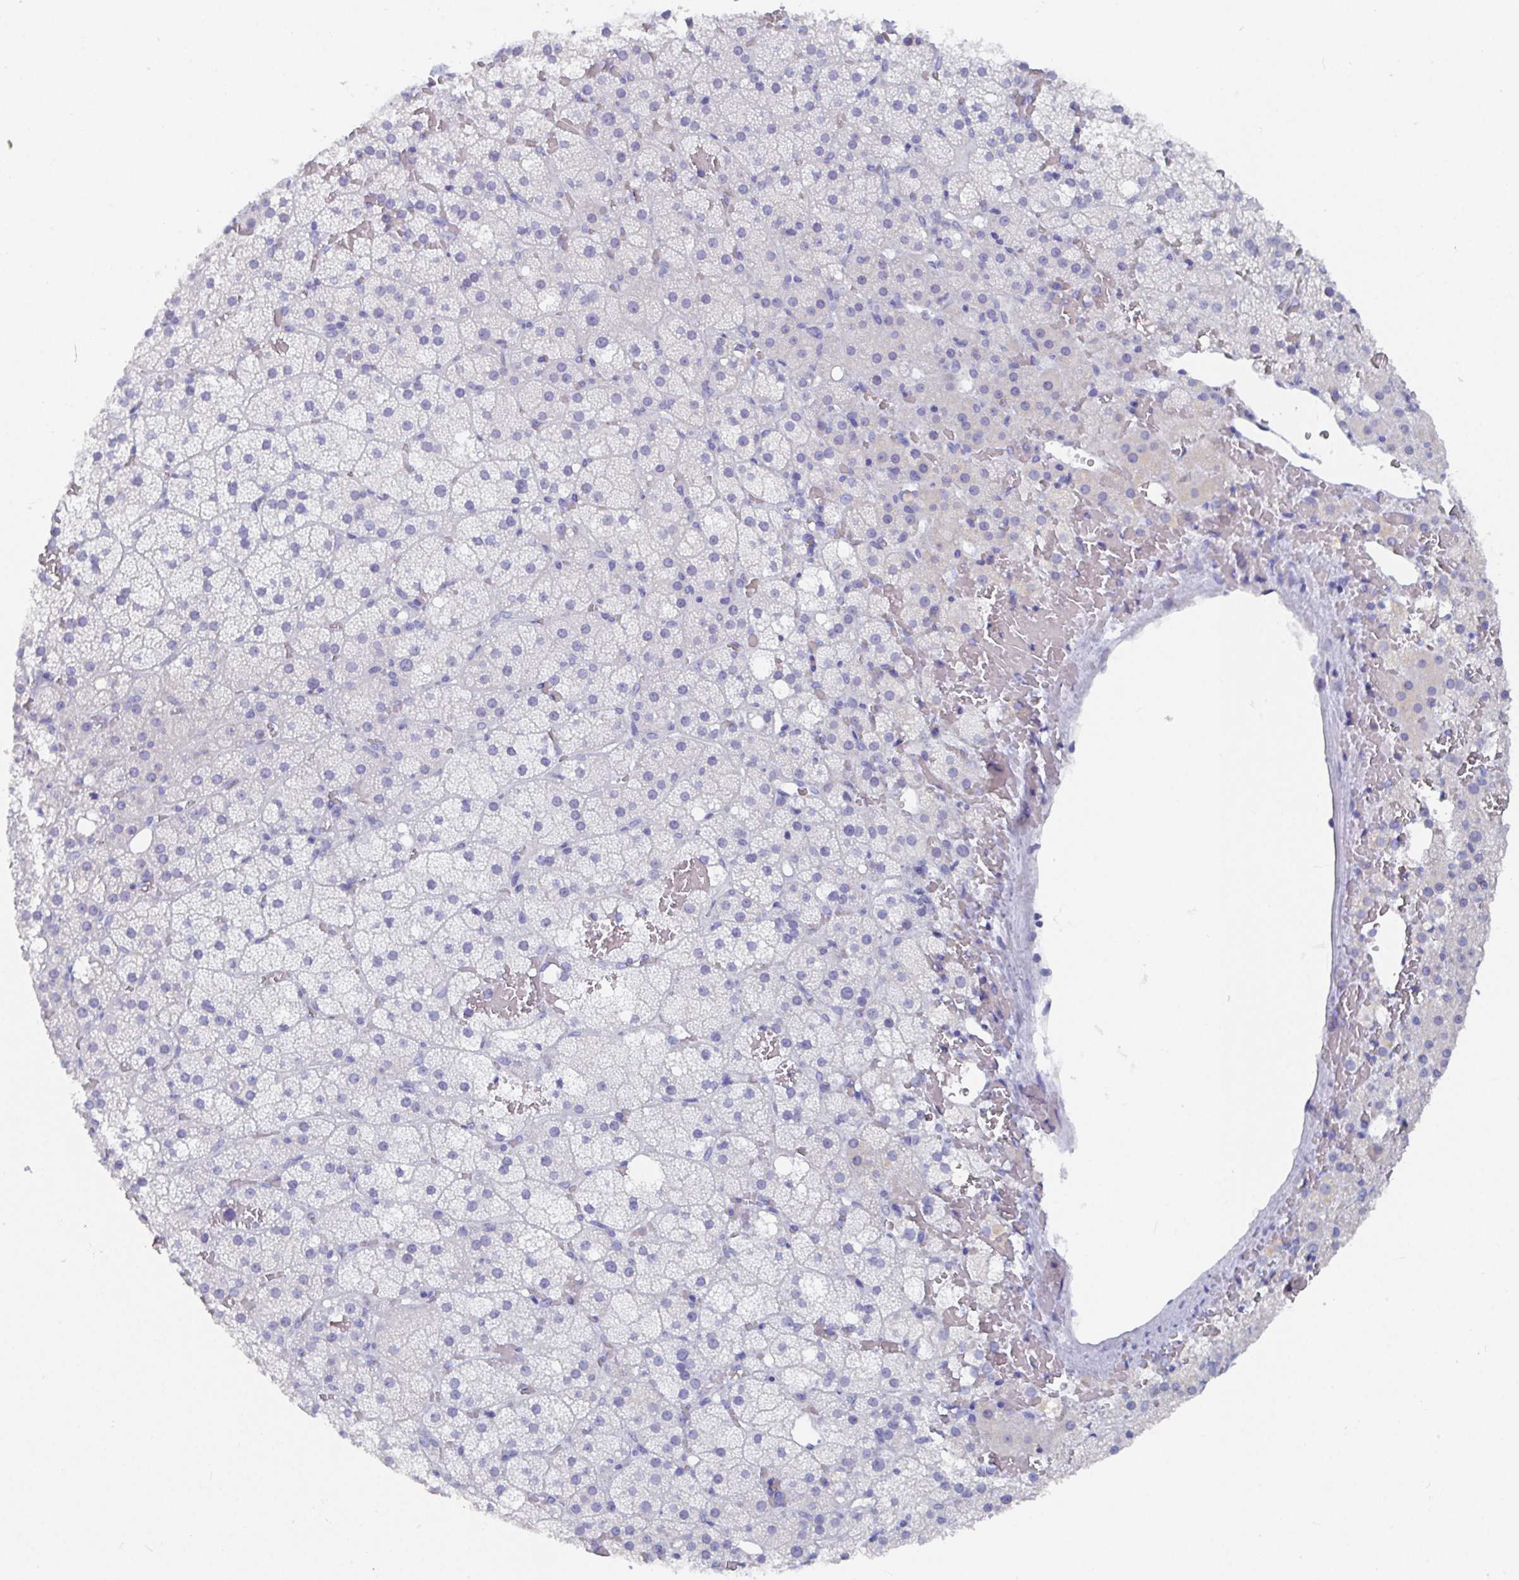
{"staining": {"intensity": "negative", "quantity": "none", "location": "none"}, "tissue": "adrenal gland", "cell_type": "Glandular cells", "image_type": "normal", "snomed": [{"axis": "morphology", "description": "Normal tissue, NOS"}, {"axis": "topography", "description": "Adrenal gland"}], "caption": "Glandular cells show no significant protein positivity in normal adrenal gland. Brightfield microscopy of immunohistochemistry stained with DAB (brown) and hematoxylin (blue), captured at high magnification.", "gene": "CLDN8", "patient": {"sex": "male", "age": 53}}